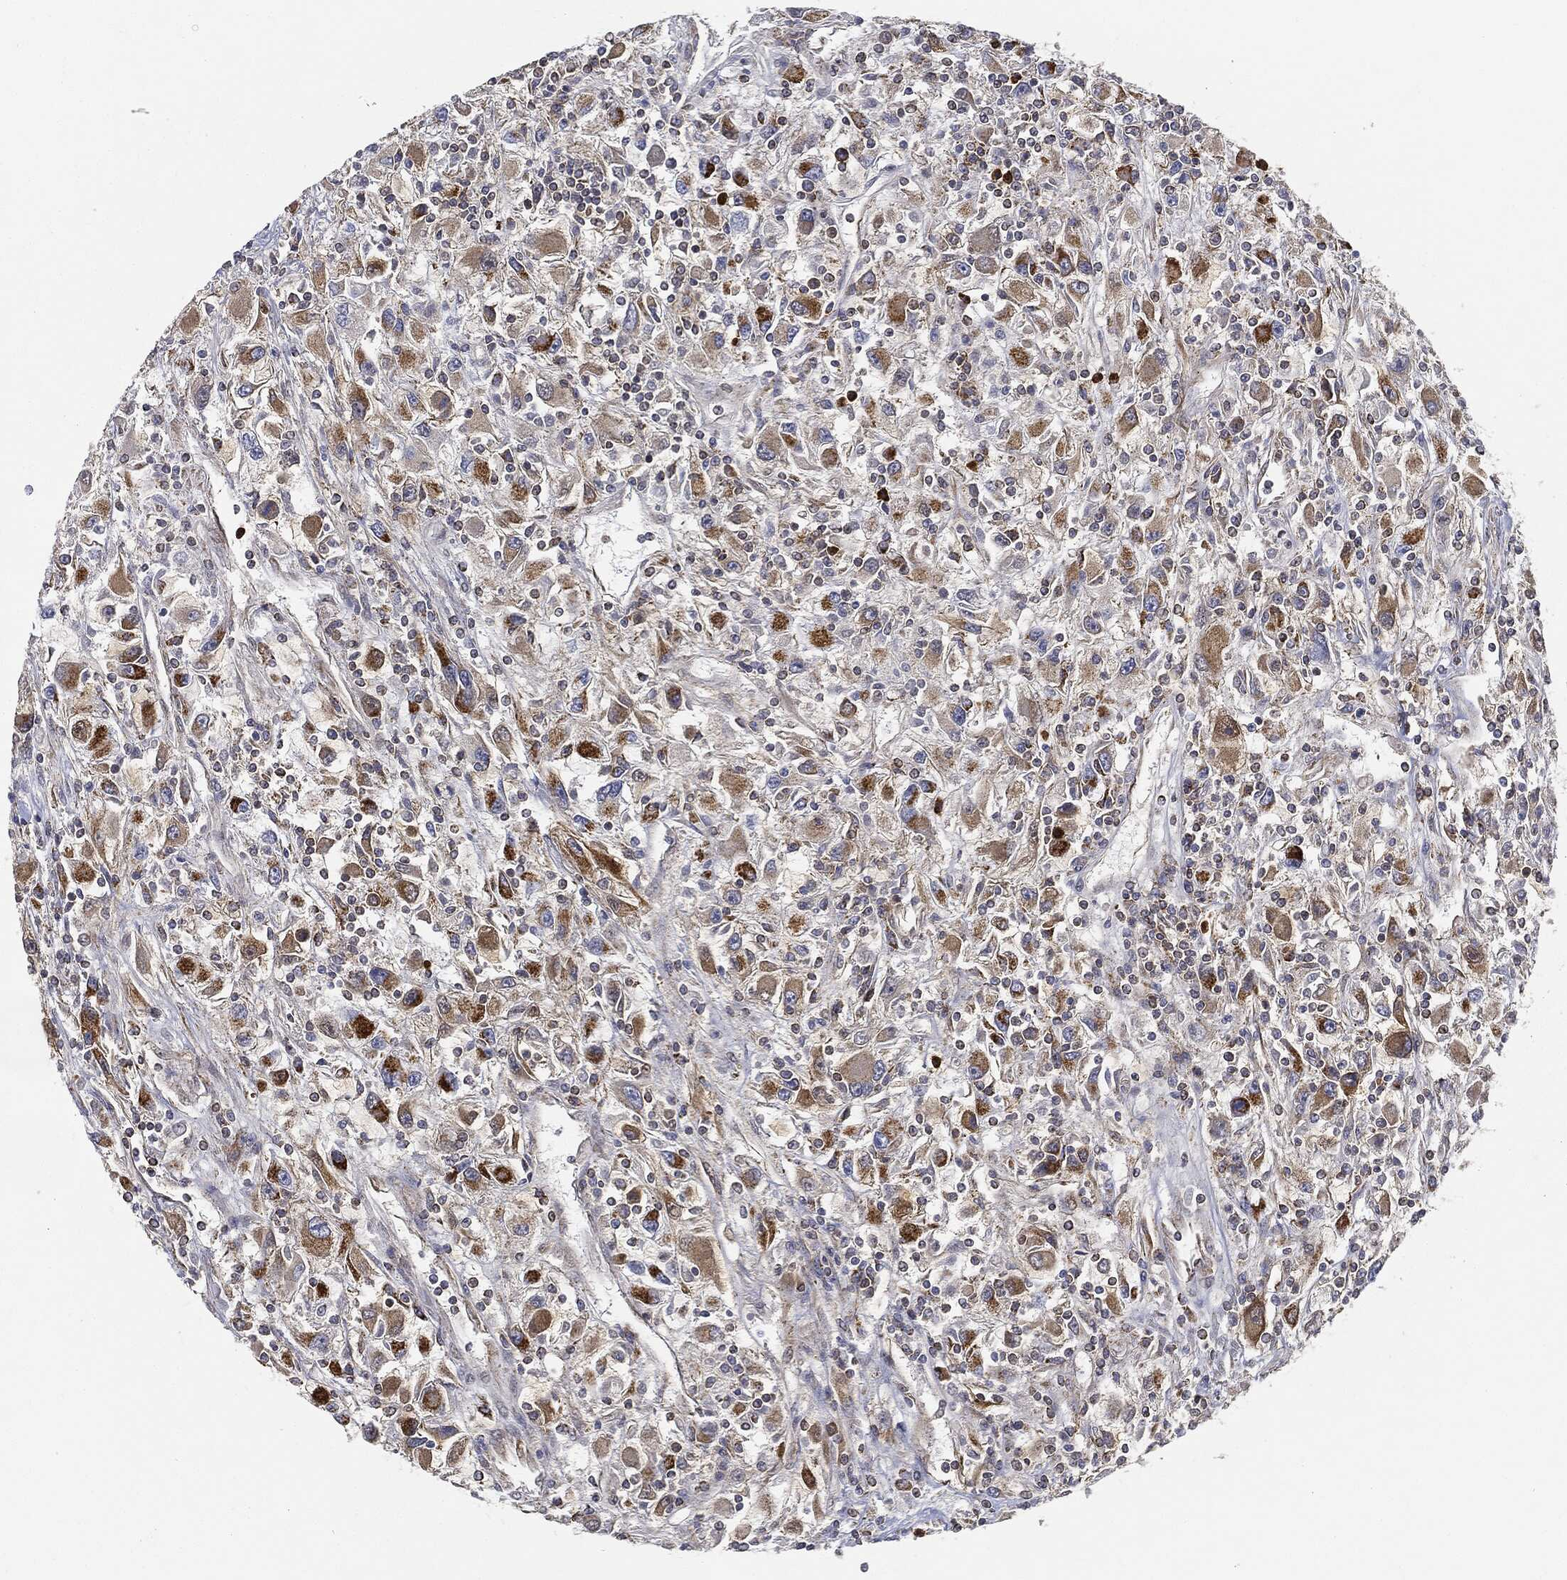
{"staining": {"intensity": "strong", "quantity": "25%-75%", "location": "cytoplasmic/membranous"}, "tissue": "renal cancer", "cell_type": "Tumor cells", "image_type": "cancer", "snomed": [{"axis": "morphology", "description": "Adenocarcinoma, NOS"}, {"axis": "topography", "description": "Kidney"}], "caption": "A micrograph showing strong cytoplasmic/membranous expression in approximately 25%-75% of tumor cells in renal cancer (adenocarcinoma), as visualized by brown immunohistochemical staining.", "gene": "CAPN15", "patient": {"sex": "female", "age": 67}}